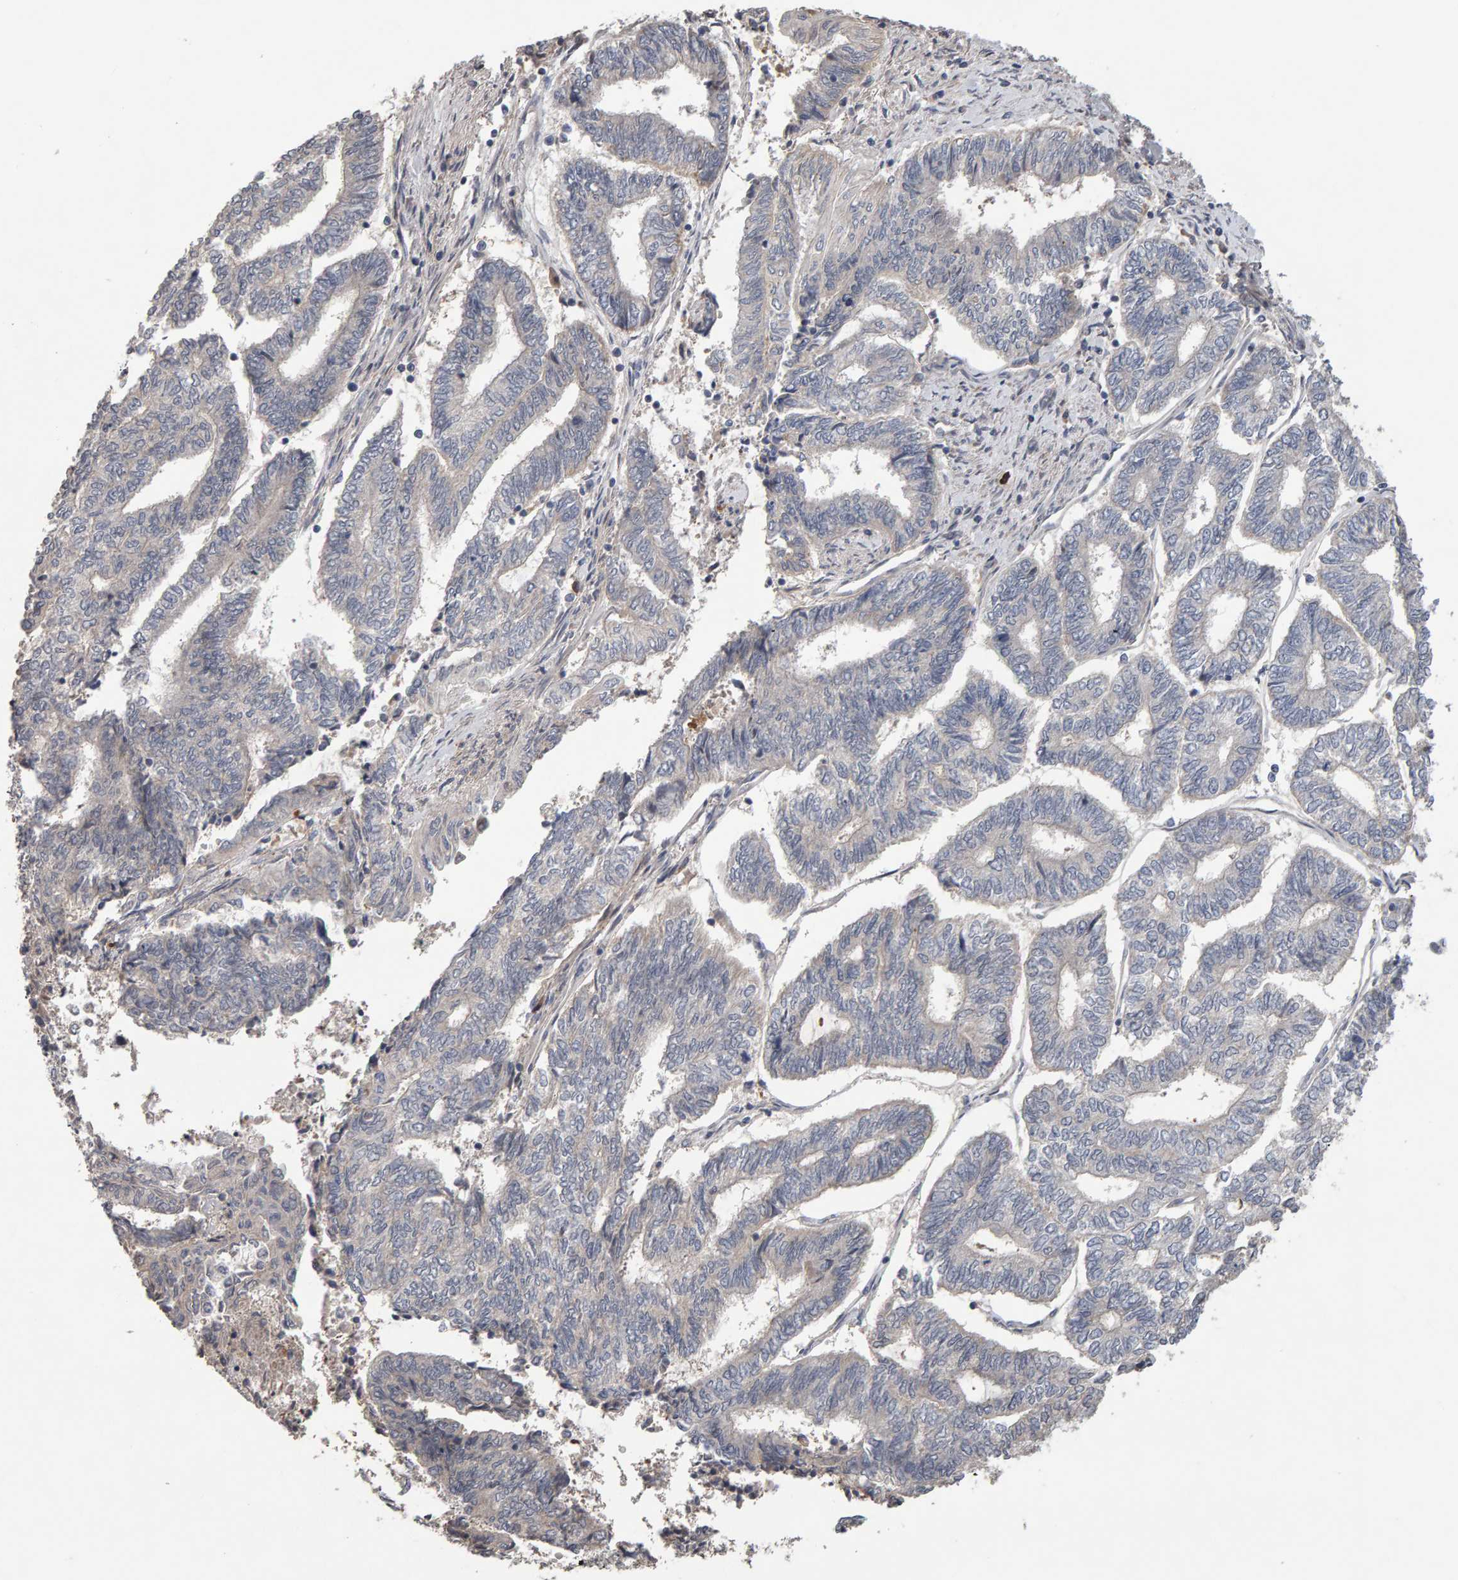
{"staining": {"intensity": "negative", "quantity": "none", "location": "none"}, "tissue": "endometrial cancer", "cell_type": "Tumor cells", "image_type": "cancer", "snomed": [{"axis": "morphology", "description": "Adenocarcinoma, NOS"}, {"axis": "topography", "description": "Uterus"}, {"axis": "topography", "description": "Endometrium"}], "caption": "Immunohistochemical staining of human endometrial adenocarcinoma demonstrates no significant staining in tumor cells.", "gene": "COASY", "patient": {"sex": "female", "age": 70}}